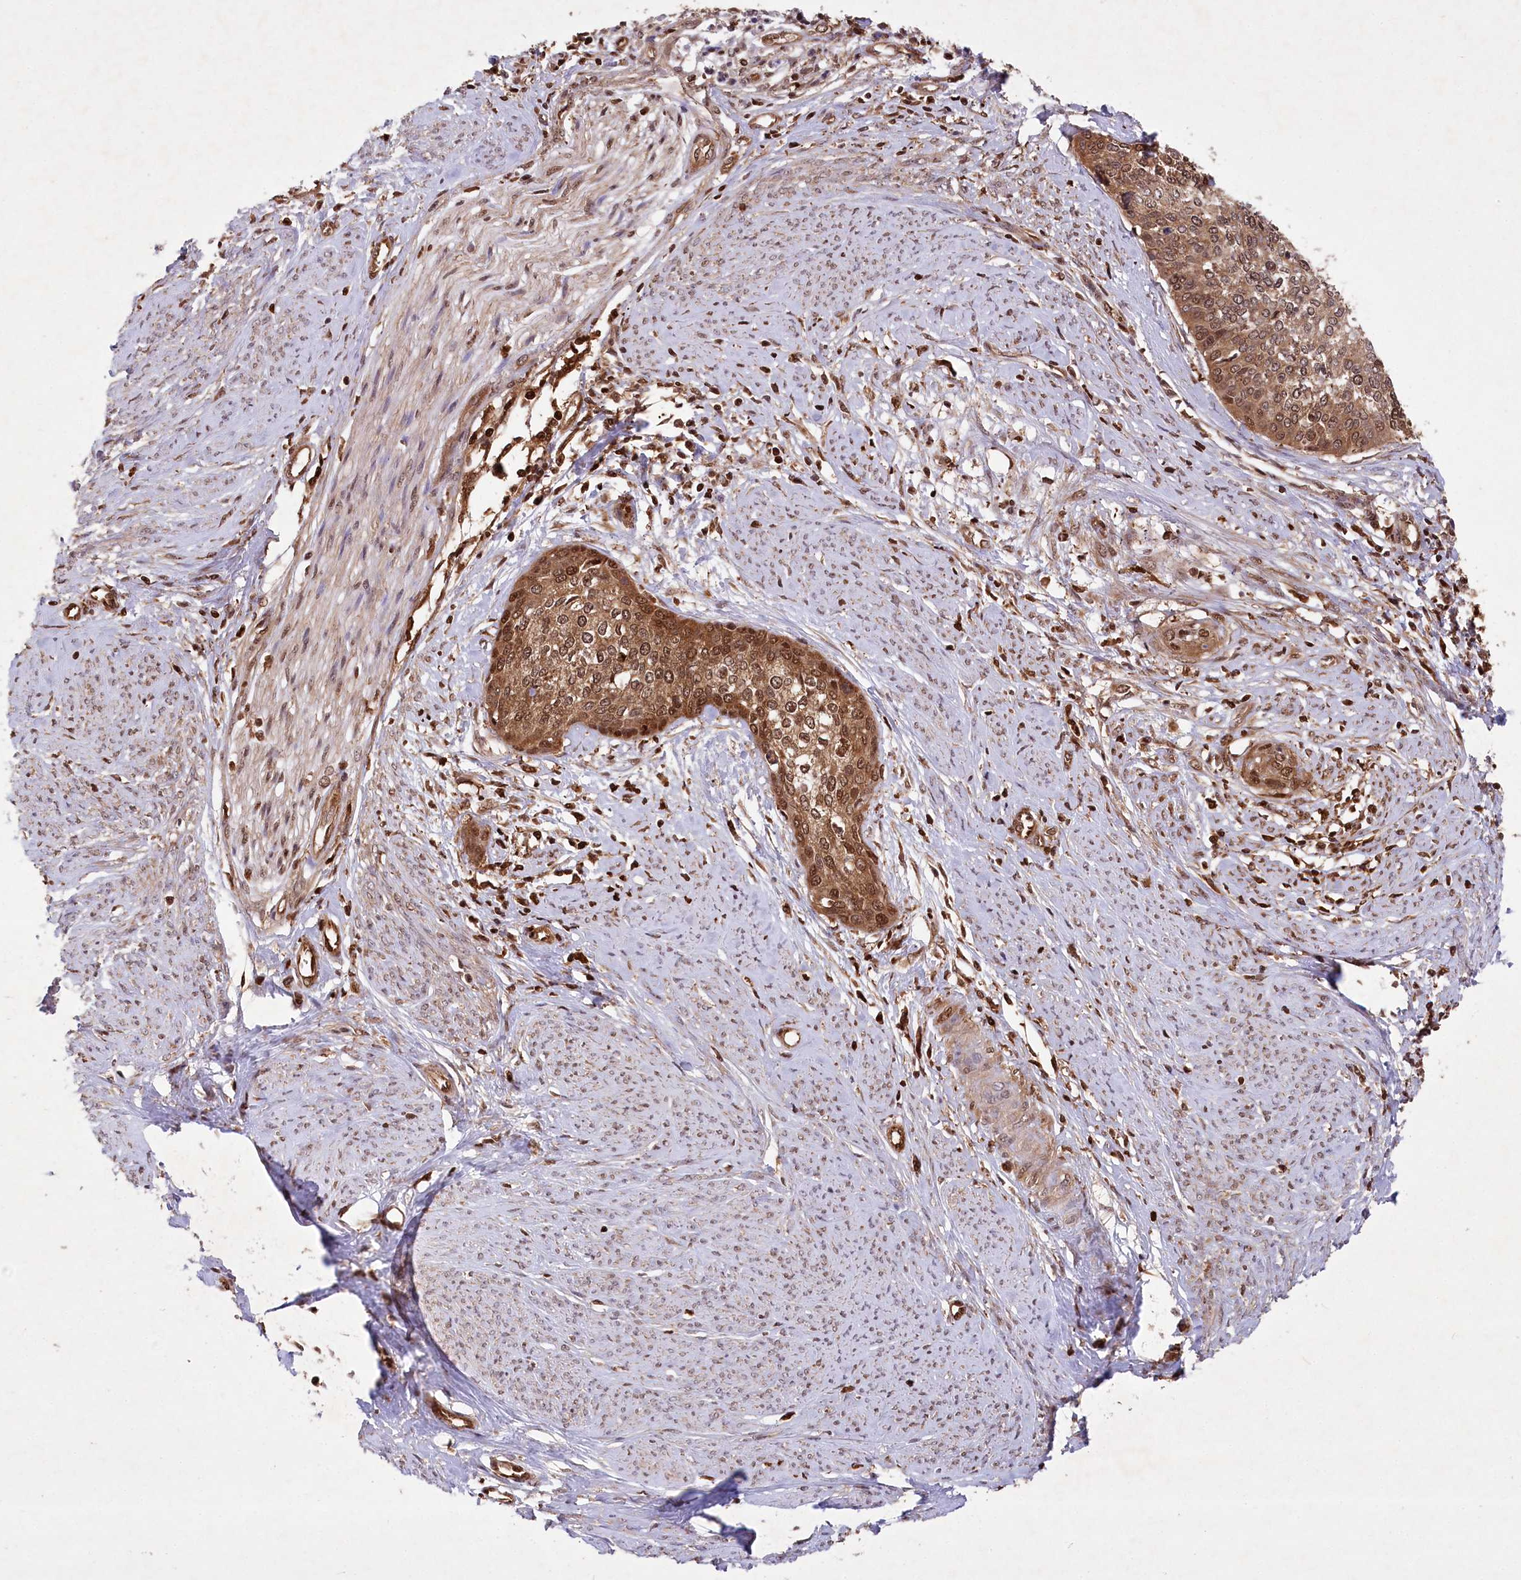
{"staining": {"intensity": "moderate", "quantity": ">75%", "location": "cytoplasmic/membranous,nuclear"}, "tissue": "cervical cancer", "cell_type": "Tumor cells", "image_type": "cancer", "snomed": [{"axis": "morphology", "description": "Squamous cell carcinoma, NOS"}, {"axis": "topography", "description": "Cervix"}], "caption": "The immunohistochemical stain labels moderate cytoplasmic/membranous and nuclear positivity in tumor cells of cervical cancer (squamous cell carcinoma) tissue.", "gene": "LSG1", "patient": {"sex": "female", "age": 37}}